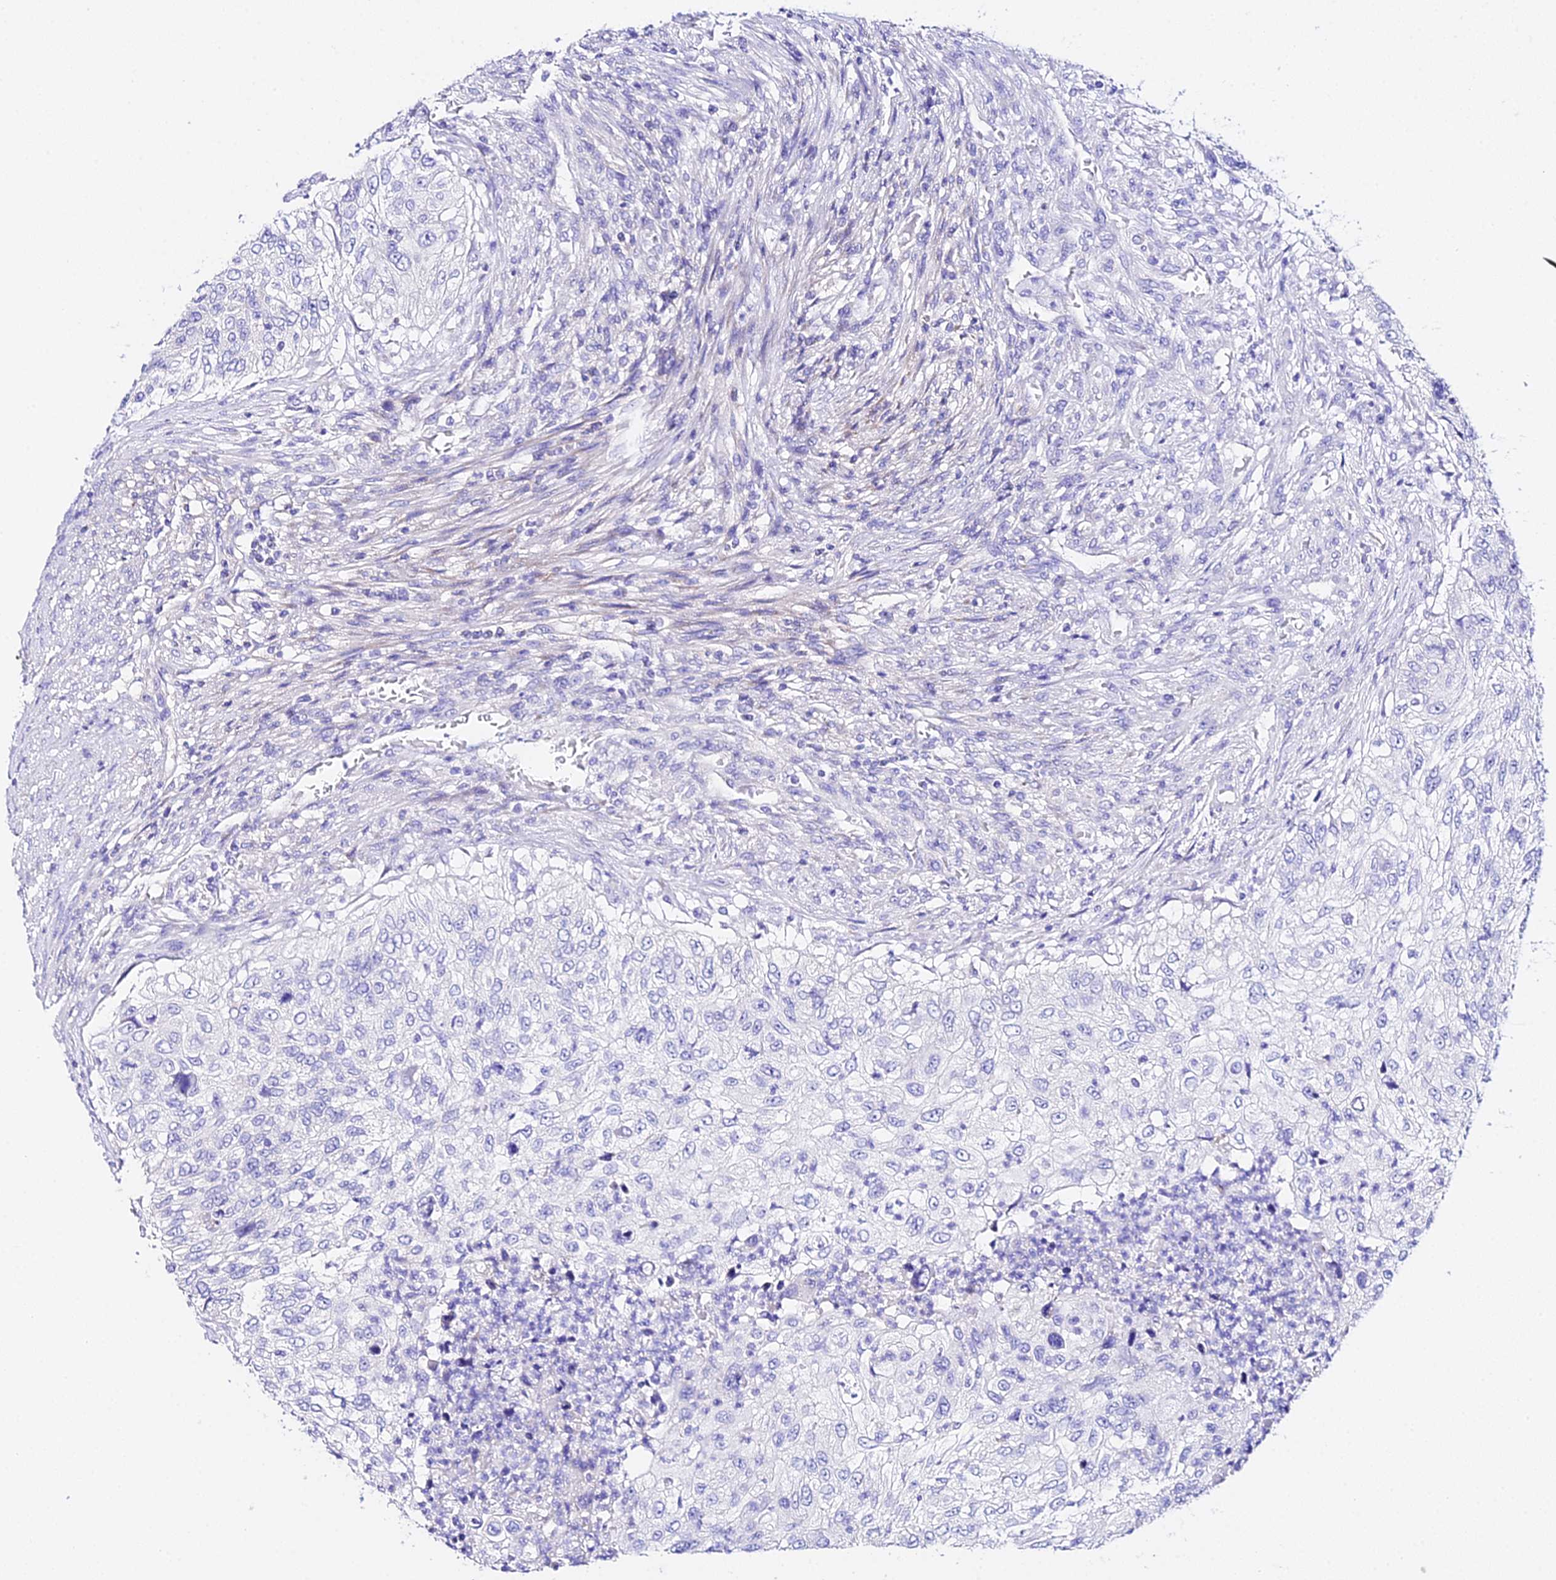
{"staining": {"intensity": "negative", "quantity": "none", "location": "none"}, "tissue": "urothelial cancer", "cell_type": "Tumor cells", "image_type": "cancer", "snomed": [{"axis": "morphology", "description": "Urothelial carcinoma, High grade"}, {"axis": "topography", "description": "Urinary bladder"}], "caption": "IHC of urothelial cancer reveals no expression in tumor cells.", "gene": "TMEM117", "patient": {"sex": "female", "age": 60}}